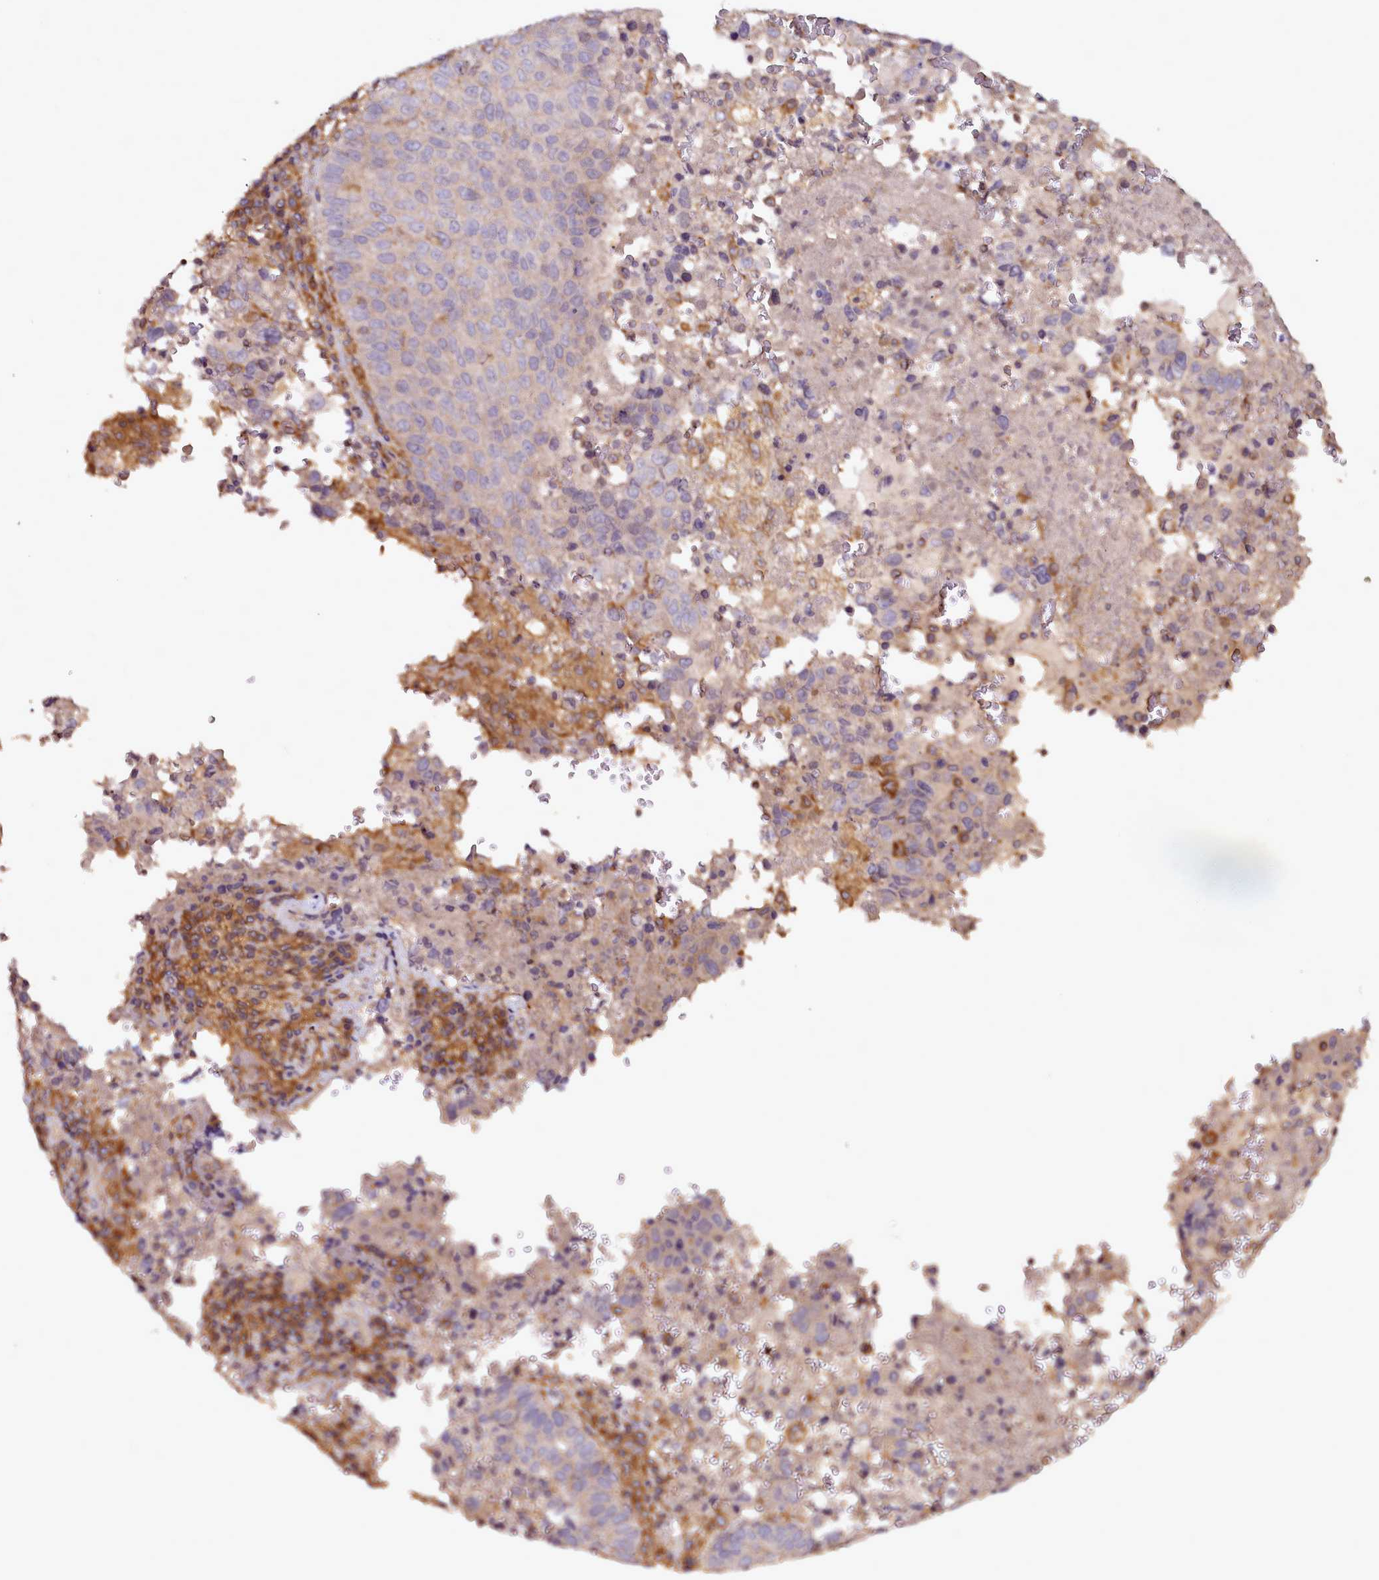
{"staining": {"intensity": "weak", "quantity": "<25%", "location": "cytoplasmic/membranous"}, "tissue": "lung cancer", "cell_type": "Tumor cells", "image_type": "cancer", "snomed": [{"axis": "morphology", "description": "Squamous cell carcinoma, NOS"}, {"axis": "topography", "description": "Lung"}], "caption": "Protein analysis of lung squamous cell carcinoma exhibits no significant expression in tumor cells.", "gene": "NCKAP1L", "patient": {"sex": "male", "age": 73}}